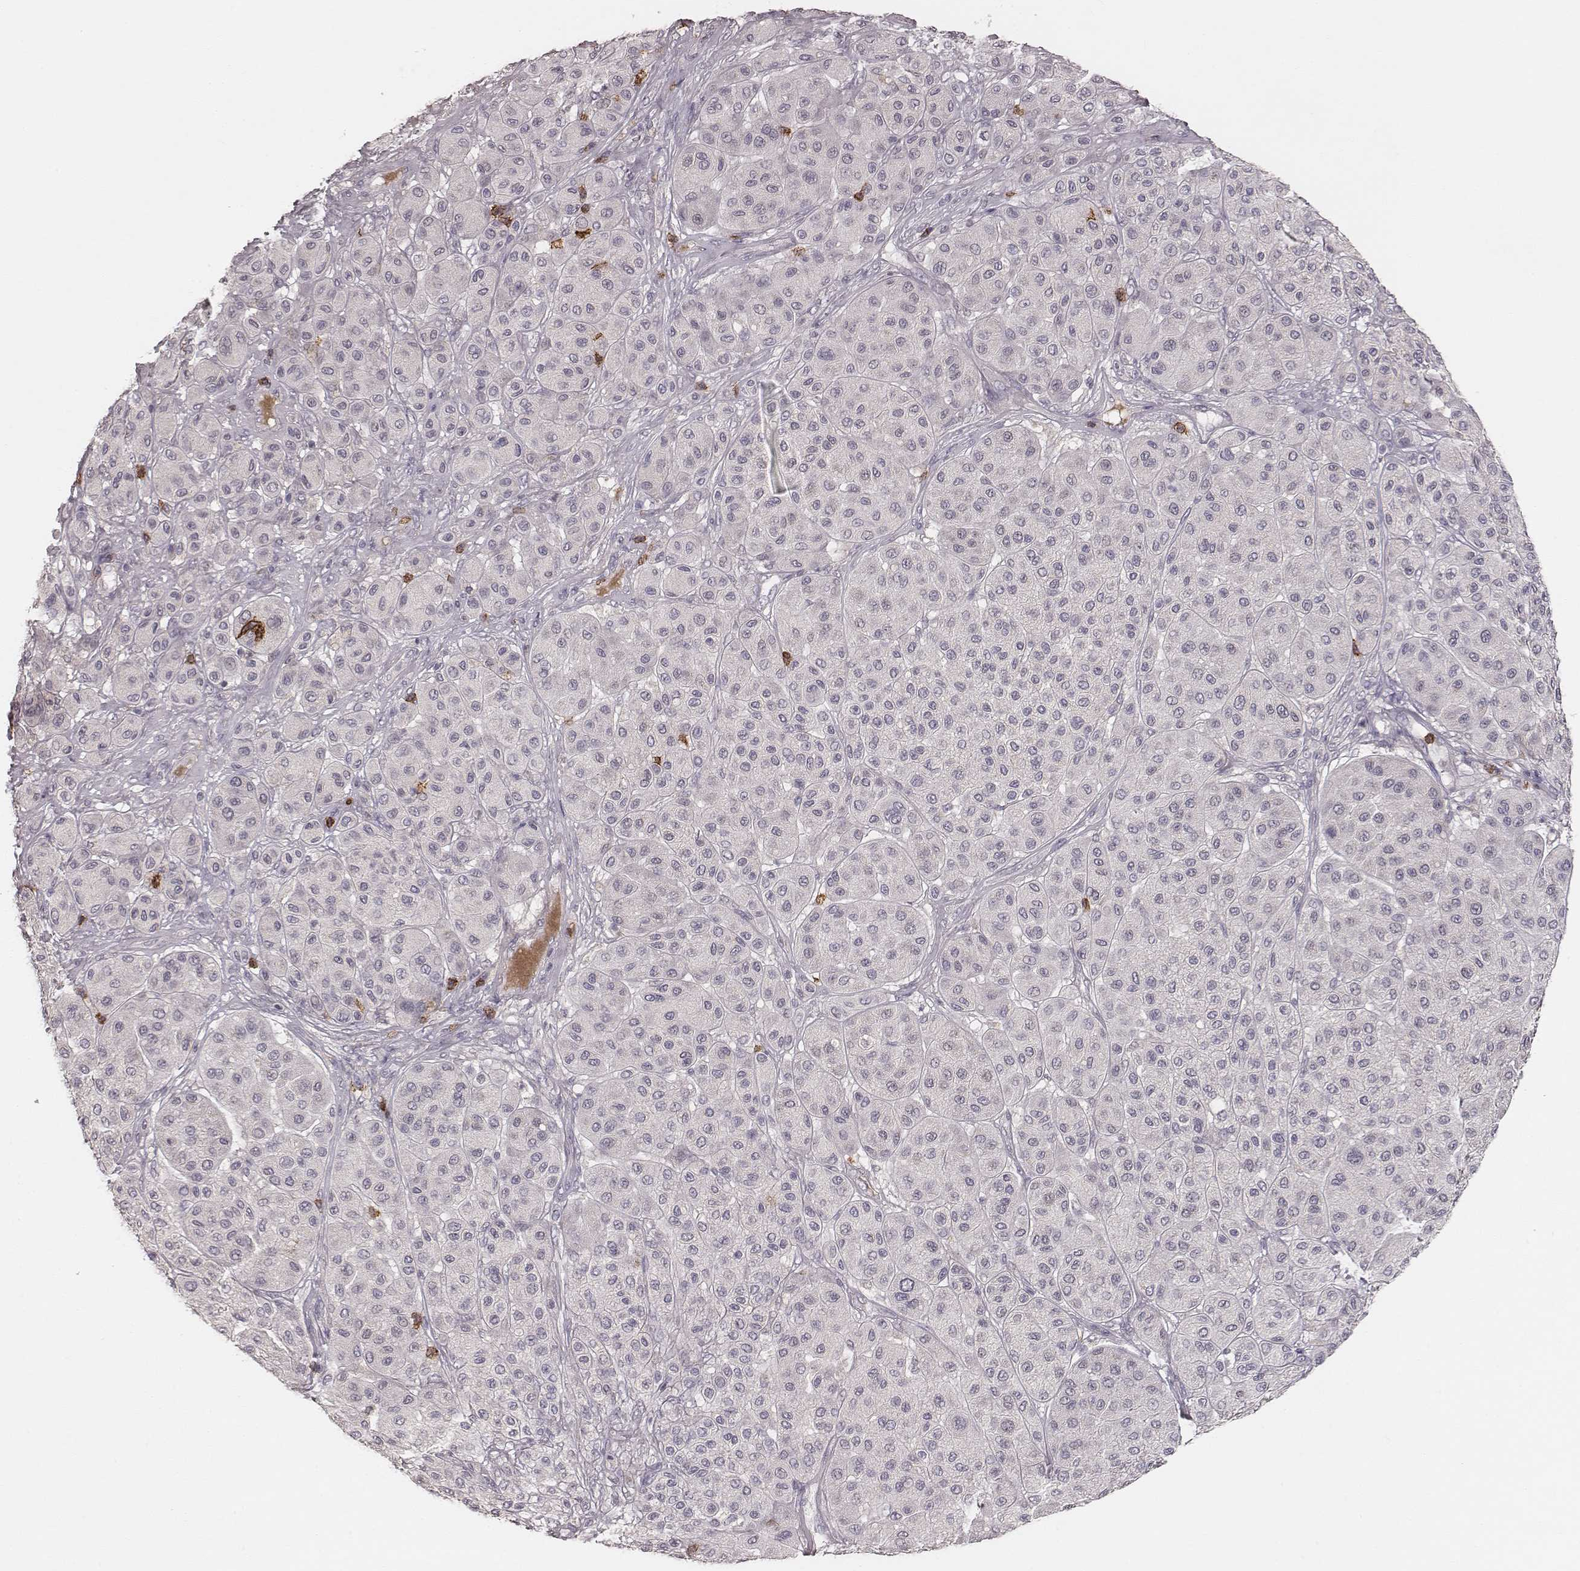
{"staining": {"intensity": "negative", "quantity": "none", "location": "none"}, "tissue": "melanoma", "cell_type": "Tumor cells", "image_type": "cancer", "snomed": [{"axis": "morphology", "description": "Malignant melanoma, Metastatic site"}, {"axis": "topography", "description": "Smooth muscle"}], "caption": "Tumor cells are negative for protein expression in human melanoma.", "gene": "CD8A", "patient": {"sex": "male", "age": 41}}